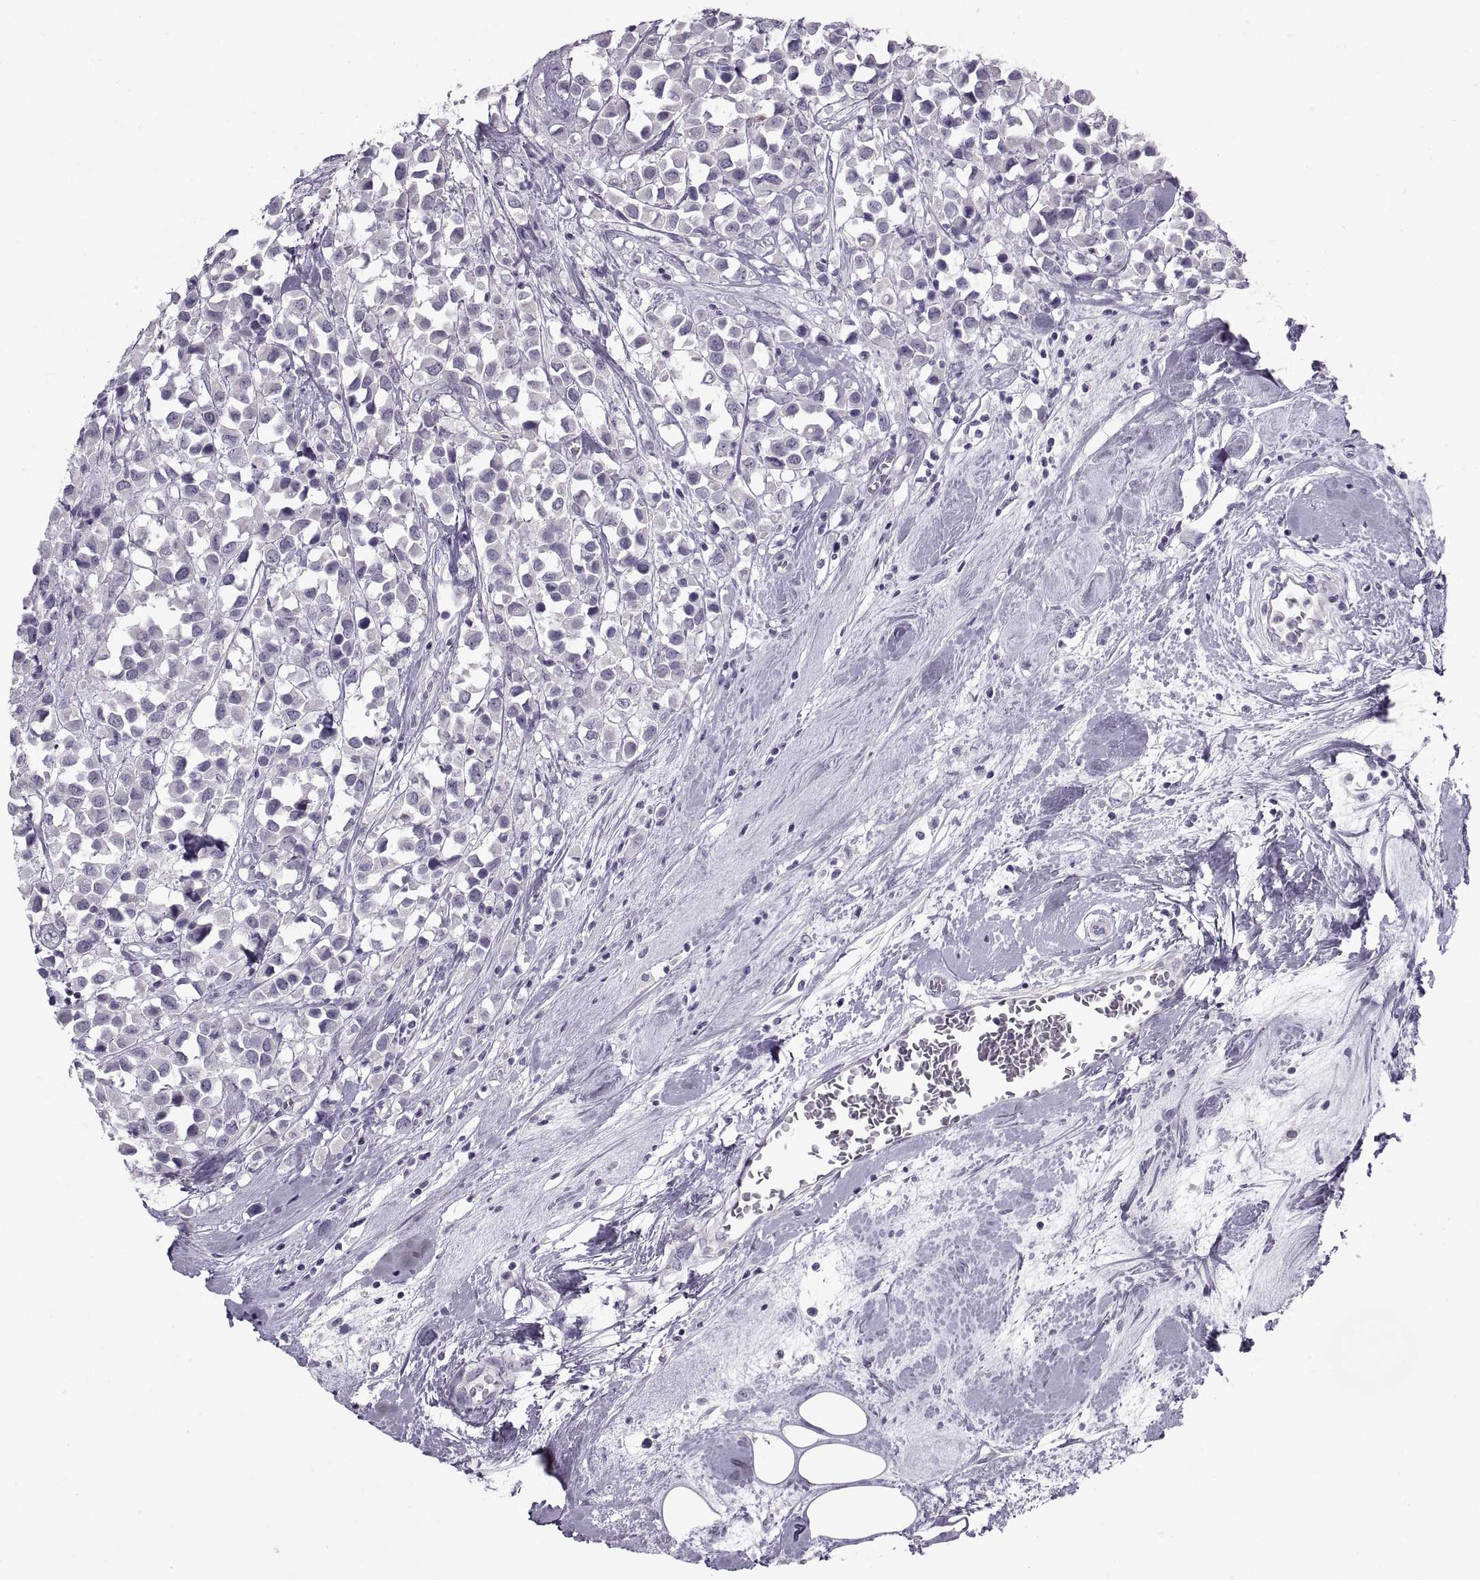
{"staining": {"intensity": "negative", "quantity": "none", "location": "none"}, "tissue": "breast cancer", "cell_type": "Tumor cells", "image_type": "cancer", "snomed": [{"axis": "morphology", "description": "Duct carcinoma"}, {"axis": "topography", "description": "Breast"}], "caption": "Protein analysis of intraductal carcinoma (breast) reveals no significant positivity in tumor cells.", "gene": "BSPH1", "patient": {"sex": "female", "age": 61}}